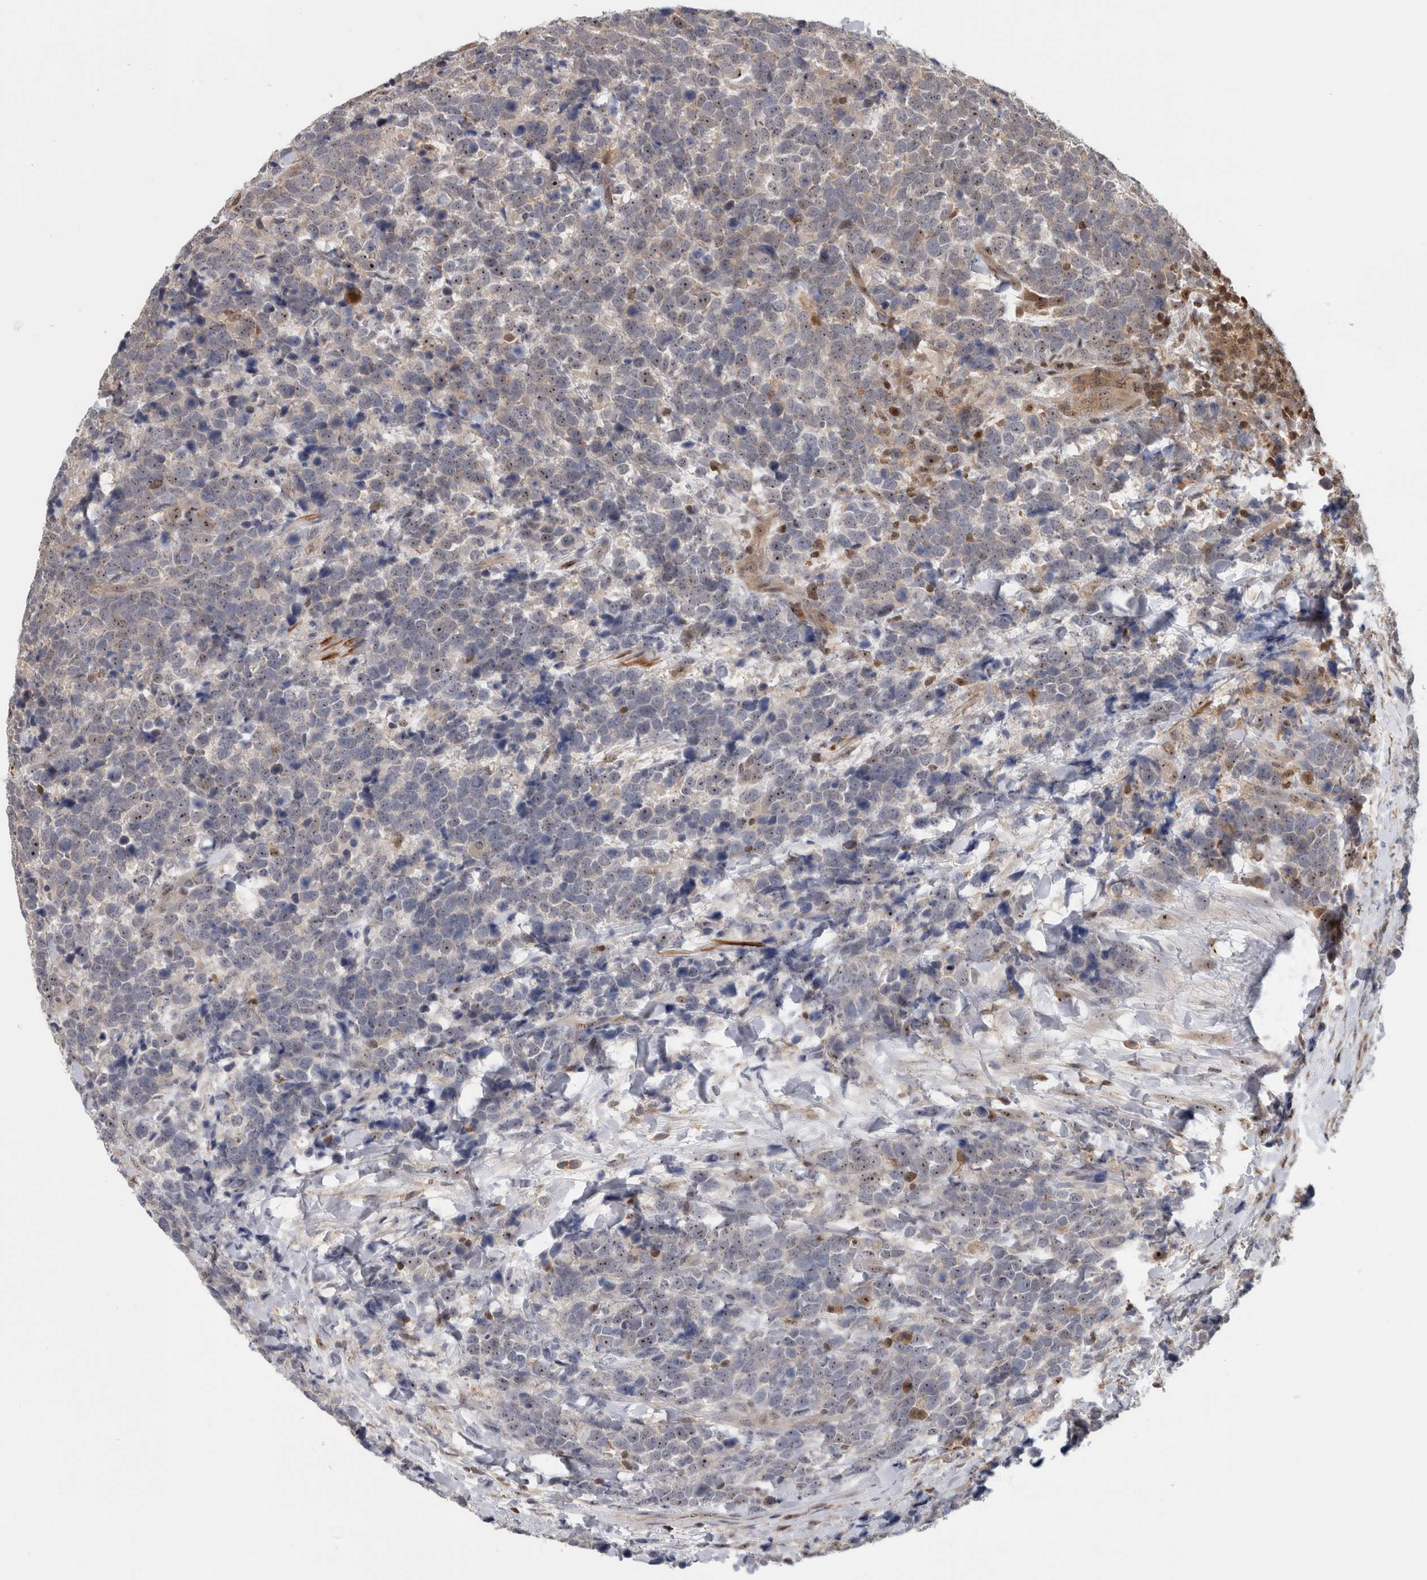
{"staining": {"intensity": "weak", "quantity": "25%-75%", "location": "nuclear"}, "tissue": "urothelial cancer", "cell_type": "Tumor cells", "image_type": "cancer", "snomed": [{"axis": "morphology", "description": "Urothelial carcinoma, High grade"}, {"axis": "topography", "description": "Urinary bladder"}], "caption": "Weak nuclear expression for a protein is identified in about 25%-75% of tumor cells of urothelial carcinoma (high-grade) using IHC.", "gene": "TDRD7", "patient": {"sex": "female", "age": 82}}